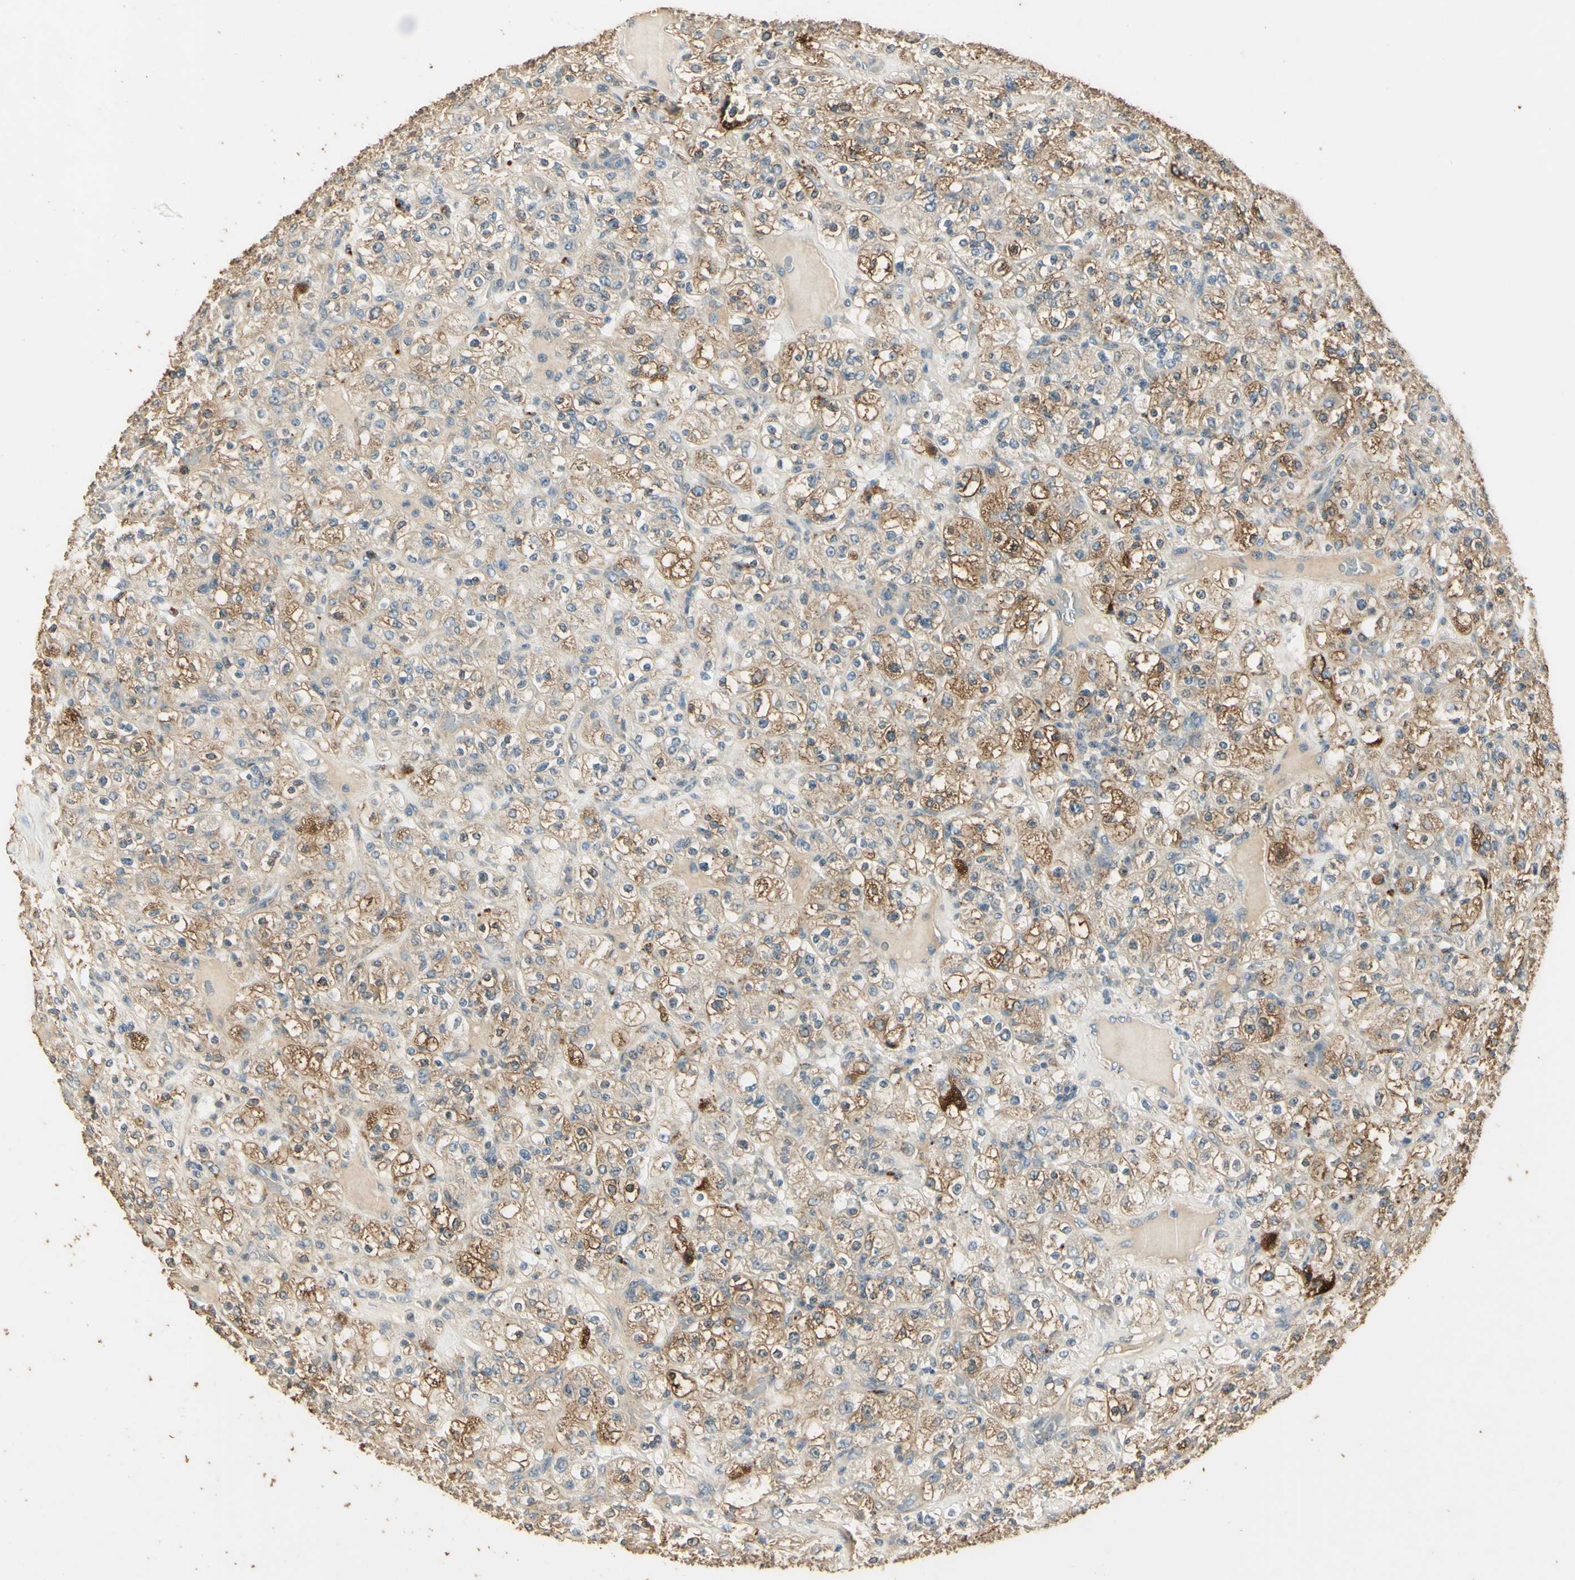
{"staining": {"intensity": "moderate", "quantity": ">75%", "location": "cytoplasmic/membranous"}, "tissue": "renal cancer", "cell_type": "Tumor cells", "image_type": "cancer", "snomed": [{"axis": "morphology", "description": "Normal tissue, NOS"}, {"axis": "morphology", "description": "Adenocarcinoma, NOS"}, {"axis": "topography", "description": "Kidney"}], "caption": "Protein expression analysis of human renal cancer (adenocarcinoma) reveals moderate cytoplasmic/membranous positivity in approximately >75% of tumor cells. The staining was performed using DAB to visualize the protein expression in brown, while the nuclei were stained in blue with hematoxylin (Magnification: 20x).", "gene": "ARHGEF17", "patient": {"sex": "female", "age": 72}}